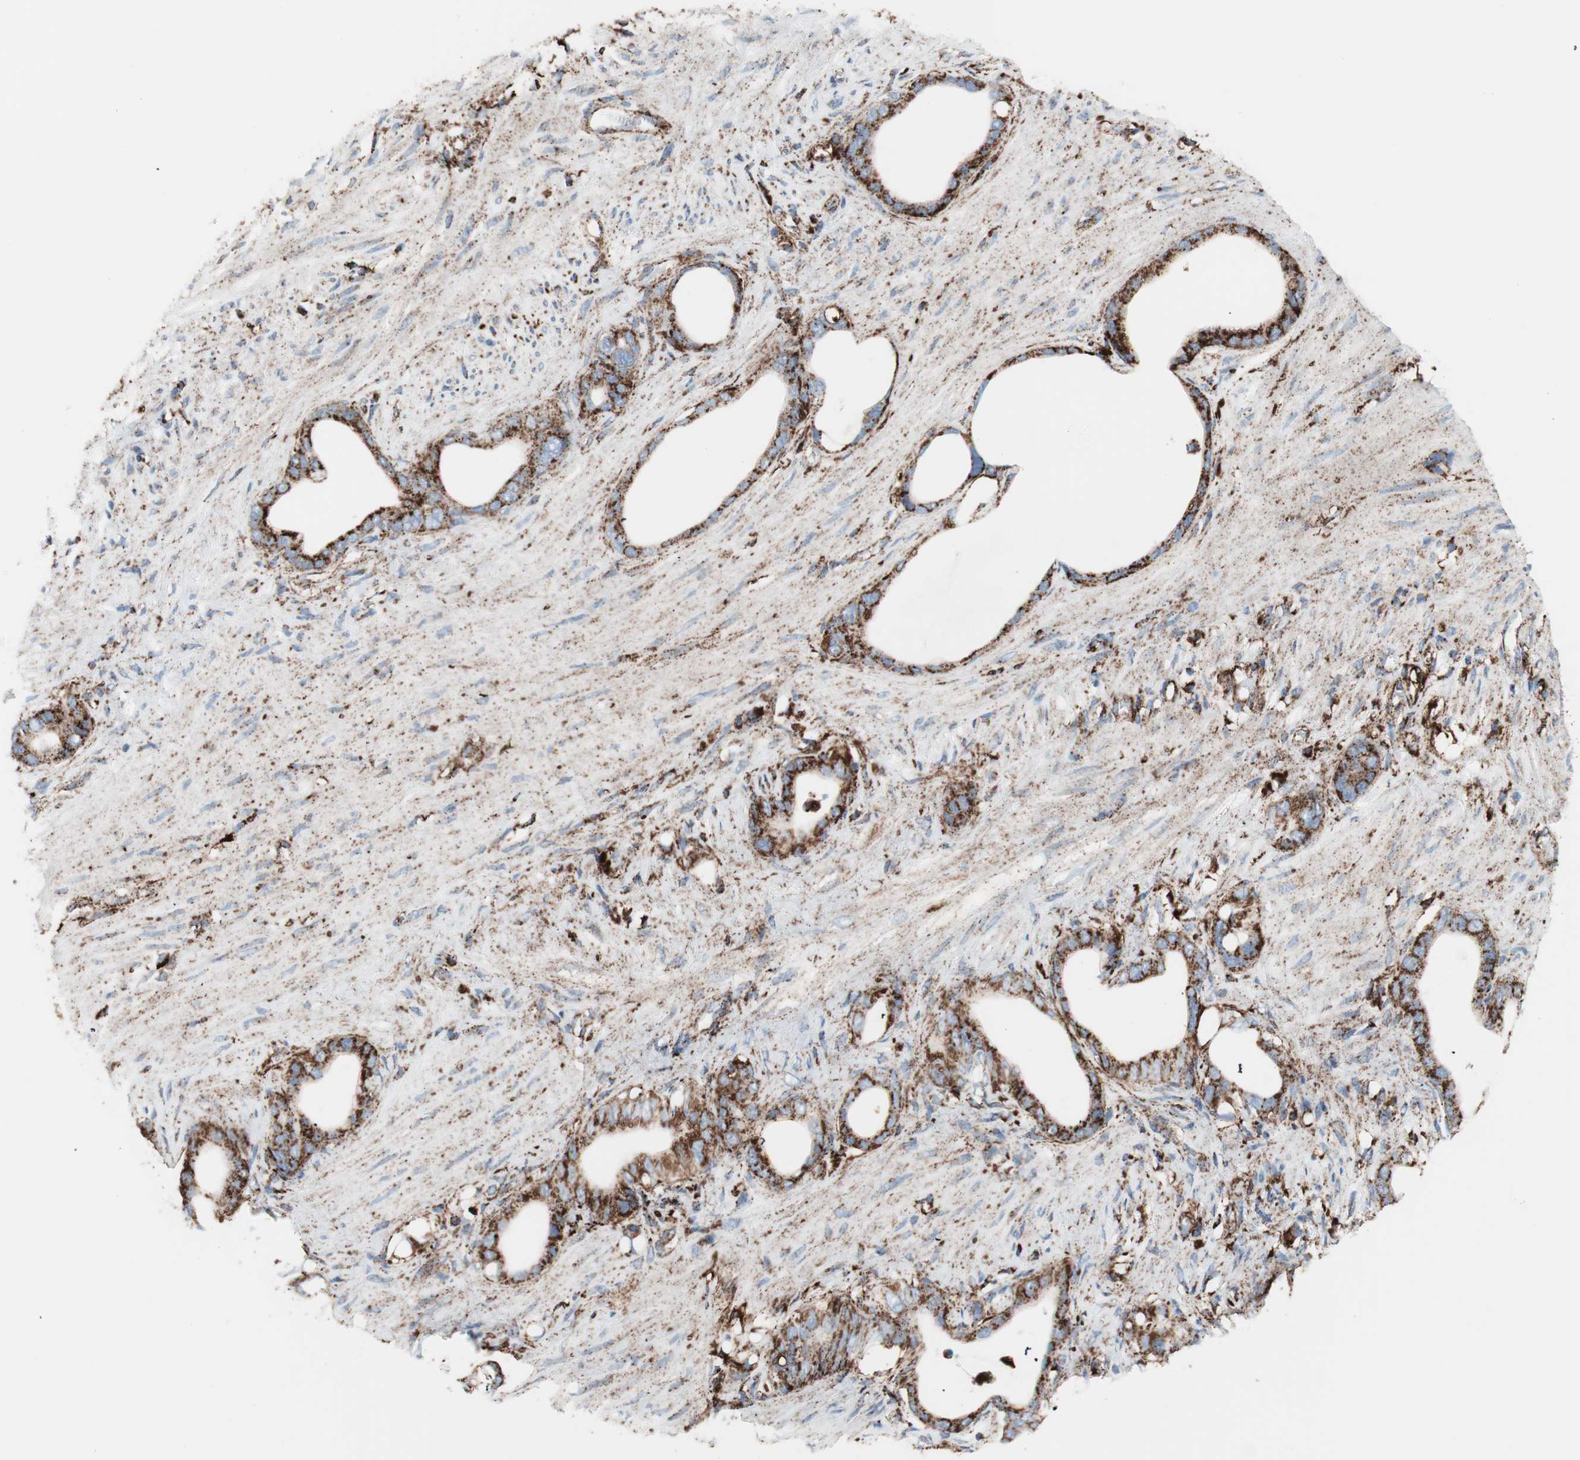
{"staining": {"intensity": "strong", "quantity": ">75%", "location": "cytoplasmic/membranous"}, "tissue": "stomach cancer", "cell_type": "Tumor cells", "image_type": "cancer", "snomed": [{"axis": "morphology", "description": "Adenocarcinoma, NOS"}, {"axis": "topography", "description": "Stomach"}], "caption": "About >75% of tumor cells in stomach cancer (adenocarcinoma) show strong cytoplasmic/membranous protein staining as visualized by brown immunohistochemical staining.", "gene": "LAMP1", "patient": {"sex": "female", "age": 75}}